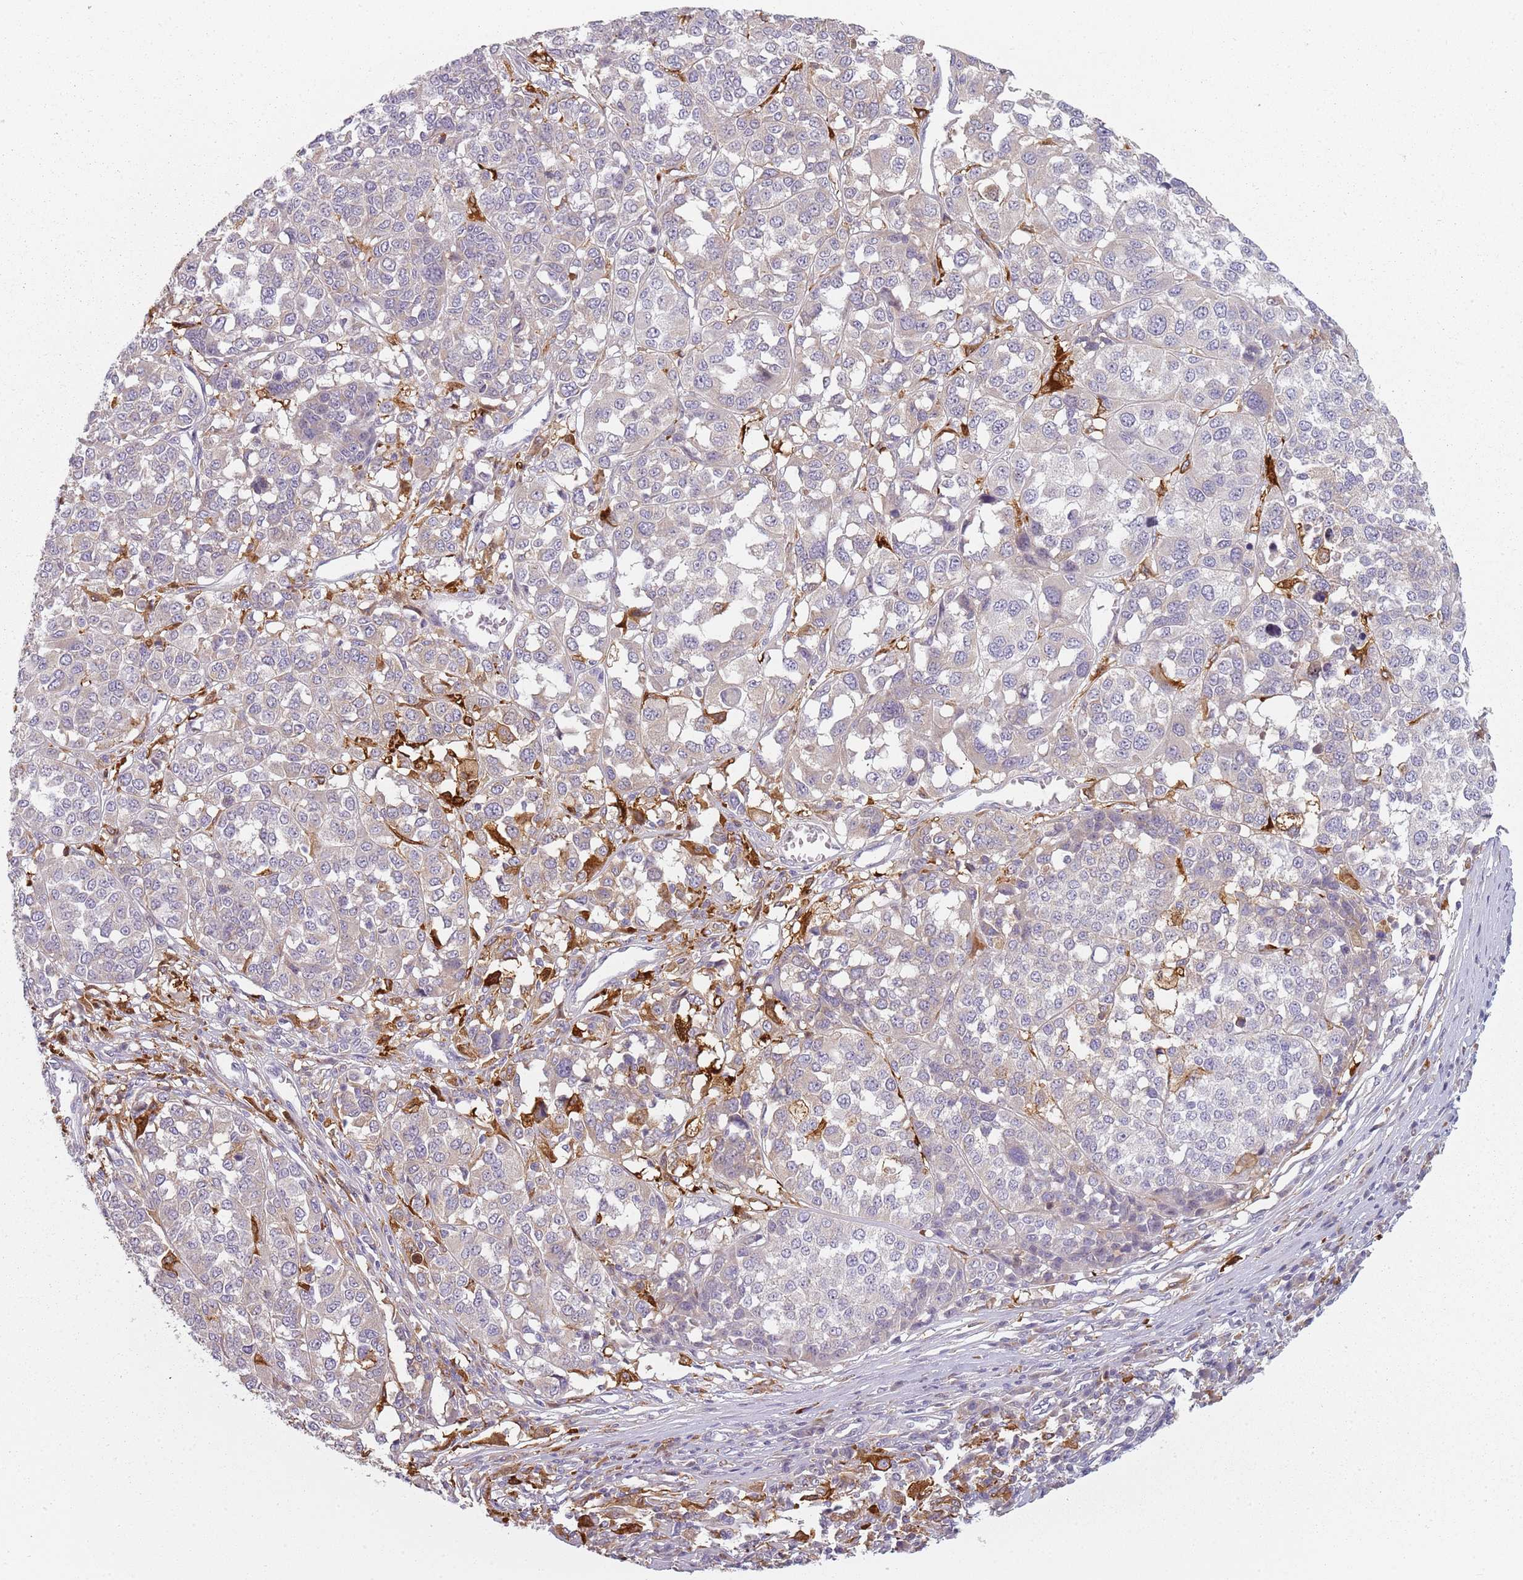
{"staining": {"intensity": "negative", "quantity": "none", "location": "none"}, "tissue": "melanoma", "cell_type": "Tumor cells", "image_type": "cancer", "snomed": [{"axis": "morphology", "description": "Malignant melanoma, Metastatic site"}, {"axis": "topography", "description": "Lymph node"}], "caption": "There is no significant expression in tumor cells of malignant melanoma (metastatic site).", "gene": "CC2D2B", "patient": {"sex": "male", "age": 44}}